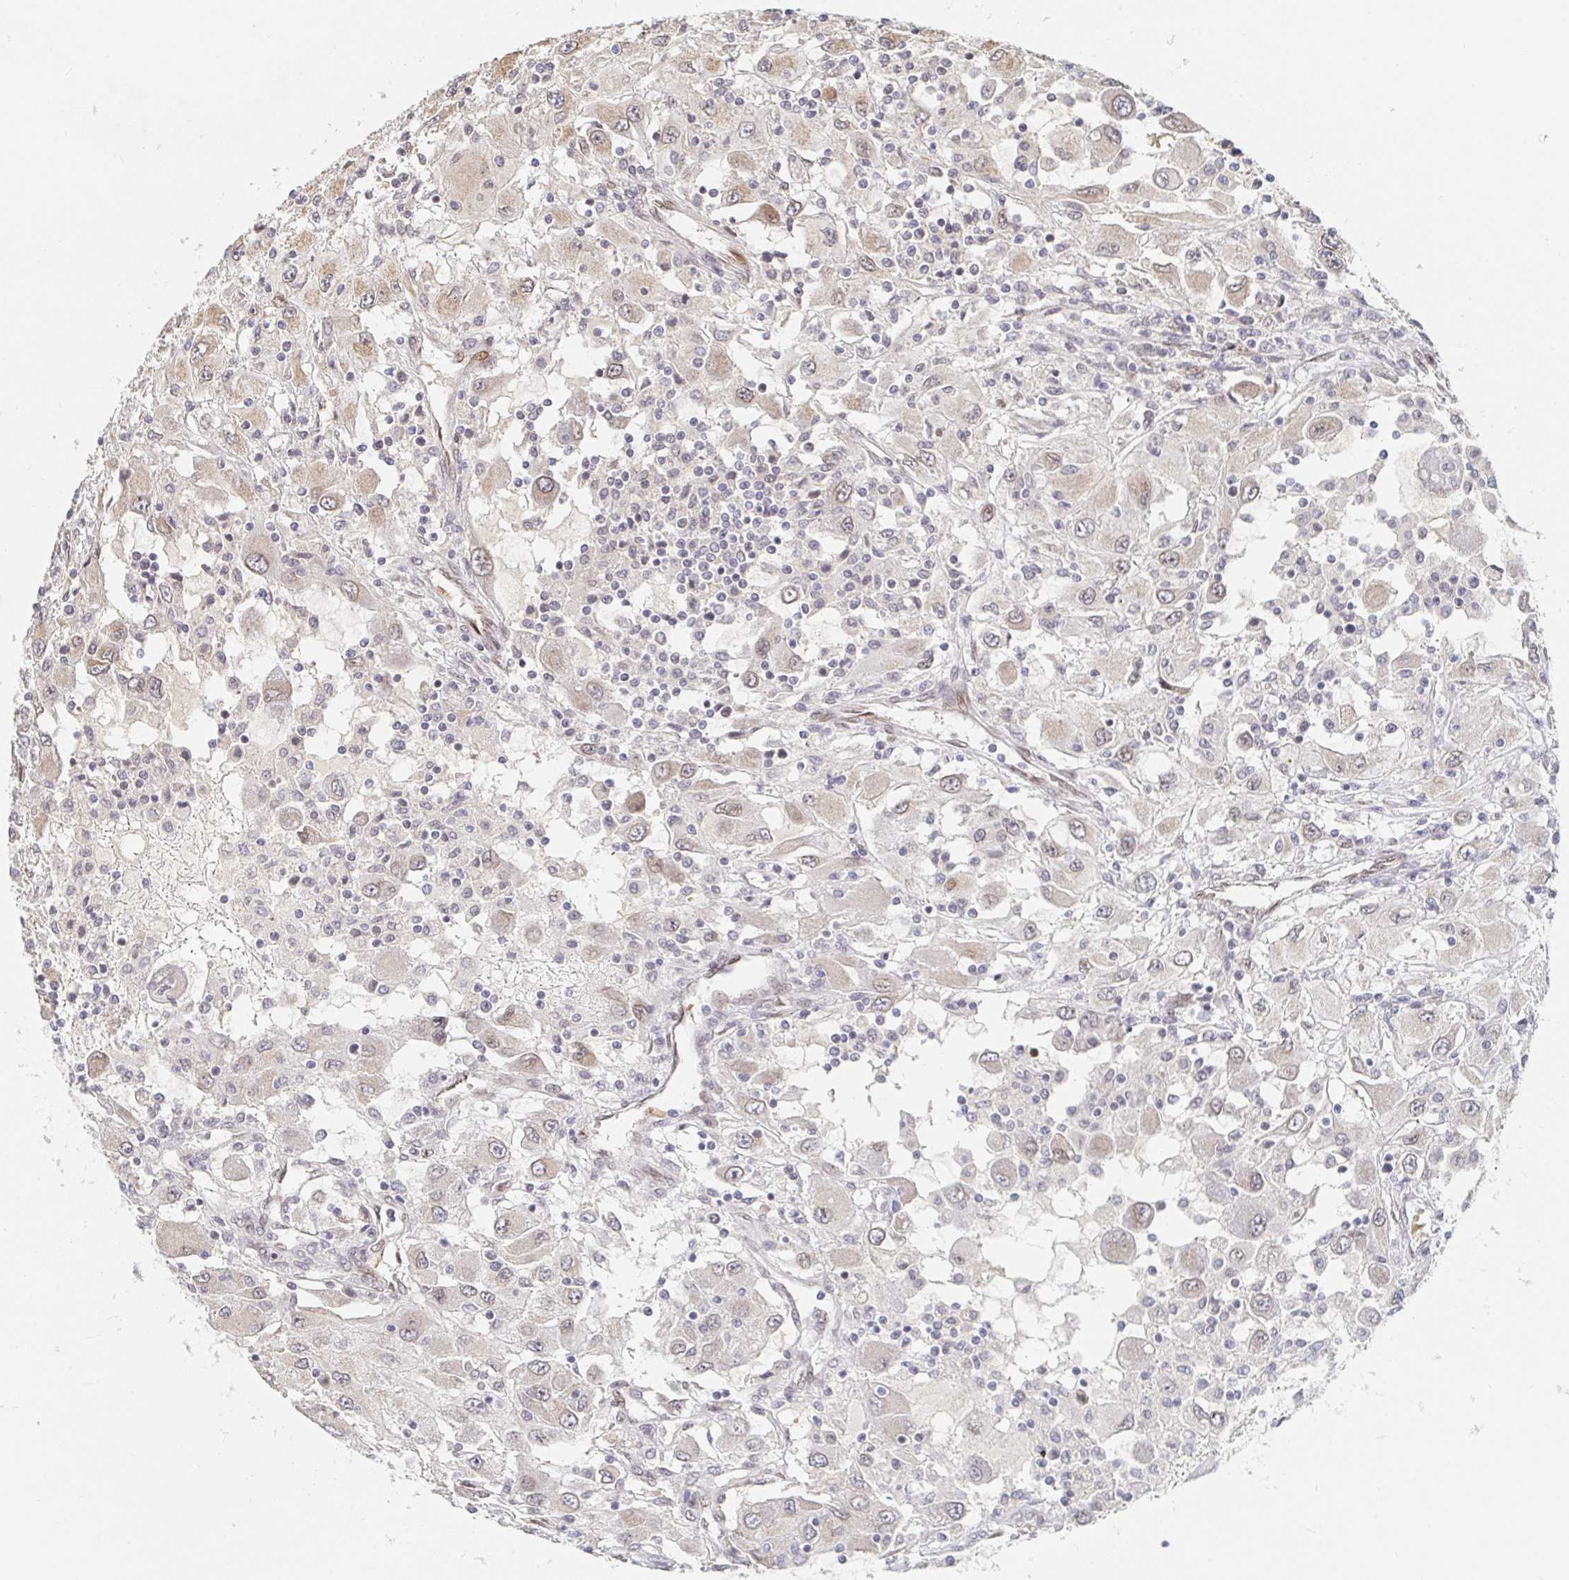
{"staining": {"intensity": "weak", "quantity": "25%-75%", "location": "cytoplasmic/membranous"}, "tissue": "renal cancer", "cell_type": "Tumor cells", "image_type": "cancer", "snomed": [{"axis": "morphology", "description": "Adenocarcinoma, NOS"}, {"axis": "topography", "description": "Kidney"}], "caption": "The micrograph demonstrates staining of renal cancer (adenocarcinoma), revealing weak cytoplasmic/membranous protein positivity (brown color) within tumor cells.", "gene": "CHD2", "patient": {"sex": "female", "age": 67}}